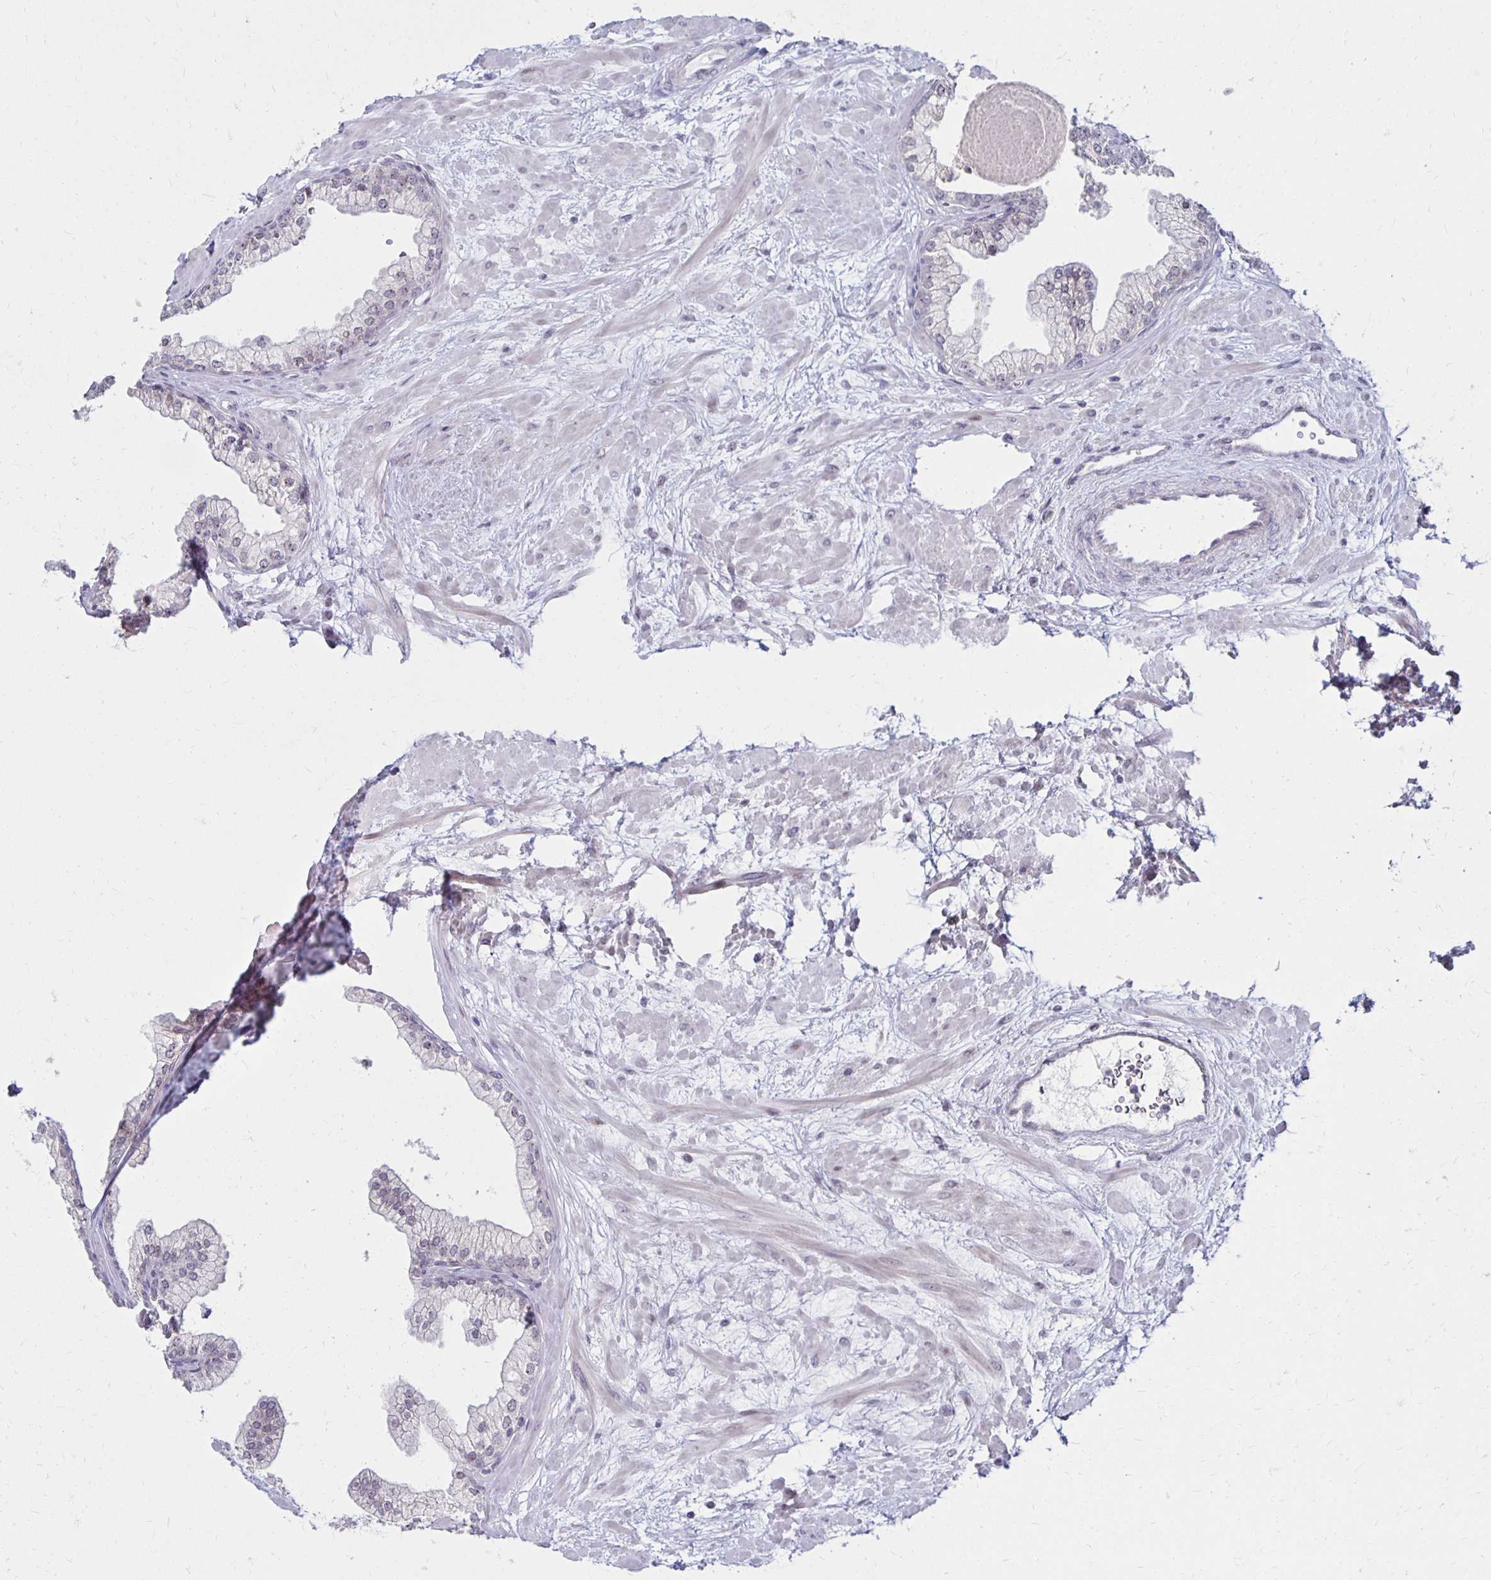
{"staining": {"intensity": "weak", "quantity": "<25%", "location": "cytoplasmic/membranous"}, "tissue": "prostate", "cell_type": "Glandular cells", "image_type": "normal", "snomed": [{"axis": "morphology", "description": "Normal tissue, NOS"}, {"axis": "topography", "description": "Prostate"}, {"axis": "topography", "description": "Peripheral nerve tissue"}], "caption": "This photomicrograph is of unremarkable prostate stained with immunohistochemistry (IHC) to label a protein in brown with the nuclei are counter-stained blue. There is no staining in glandular cells.", "gene": "DAGLA", "patient": {"sex": "male", "age": 61}}